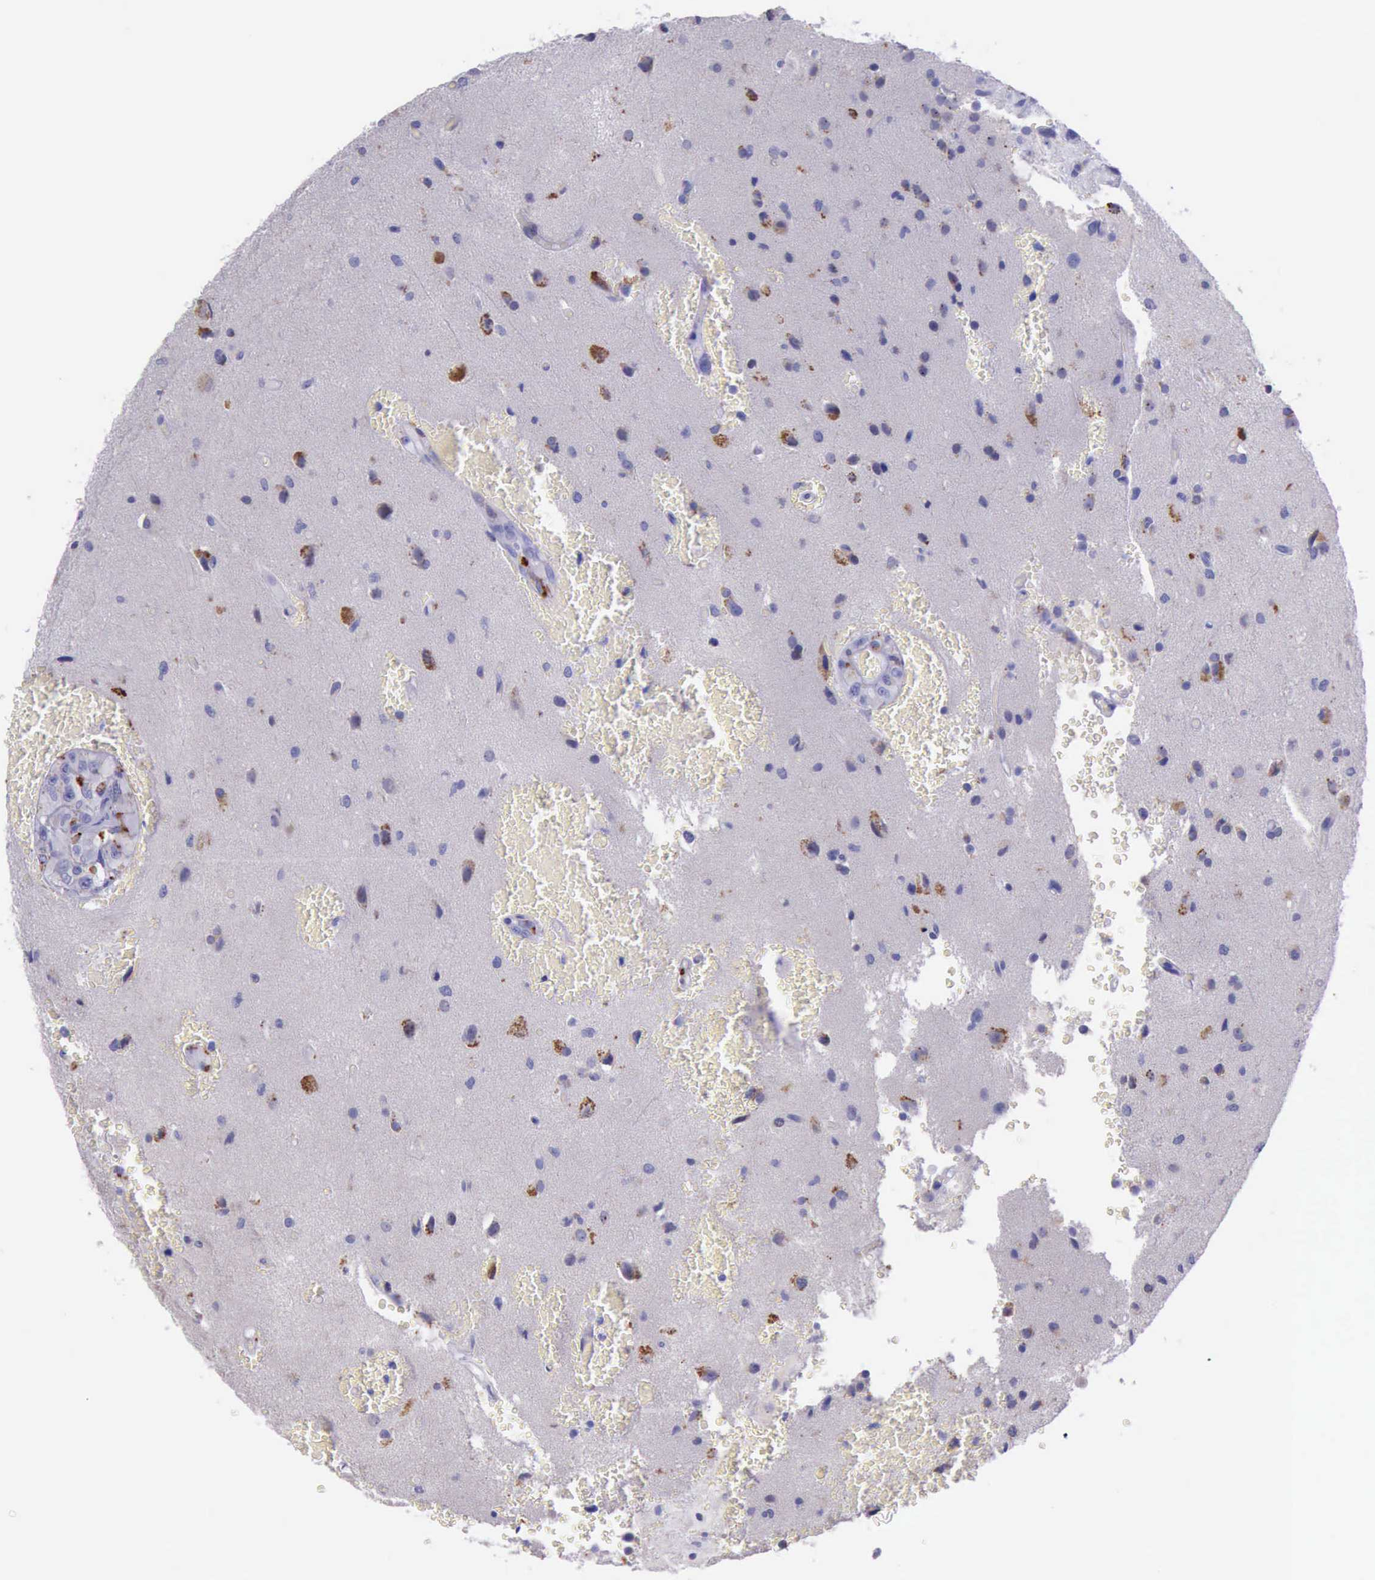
{"staining": {"intensity": "moderate", "quantity": "<25%", "location": "cytoplasmic/membranous"}, "tissue": "glioma", "cell_type": "Tumor cells", "image_type": "cancer", "snomed": [{"axis": "morphology", "description": "Glioma, malignant, High grade"}, {"axis": "topography", "description": "Brain"}], "caption": "A high-resolution photomicrograph shows IHC staining of malignant high-grade glioma, which reveals moderate cytoplasmic/membranous positivity in approximately <25% of tumor cells.", "gene": "GLA", "patient": {"sex": "male", "age": 48}}